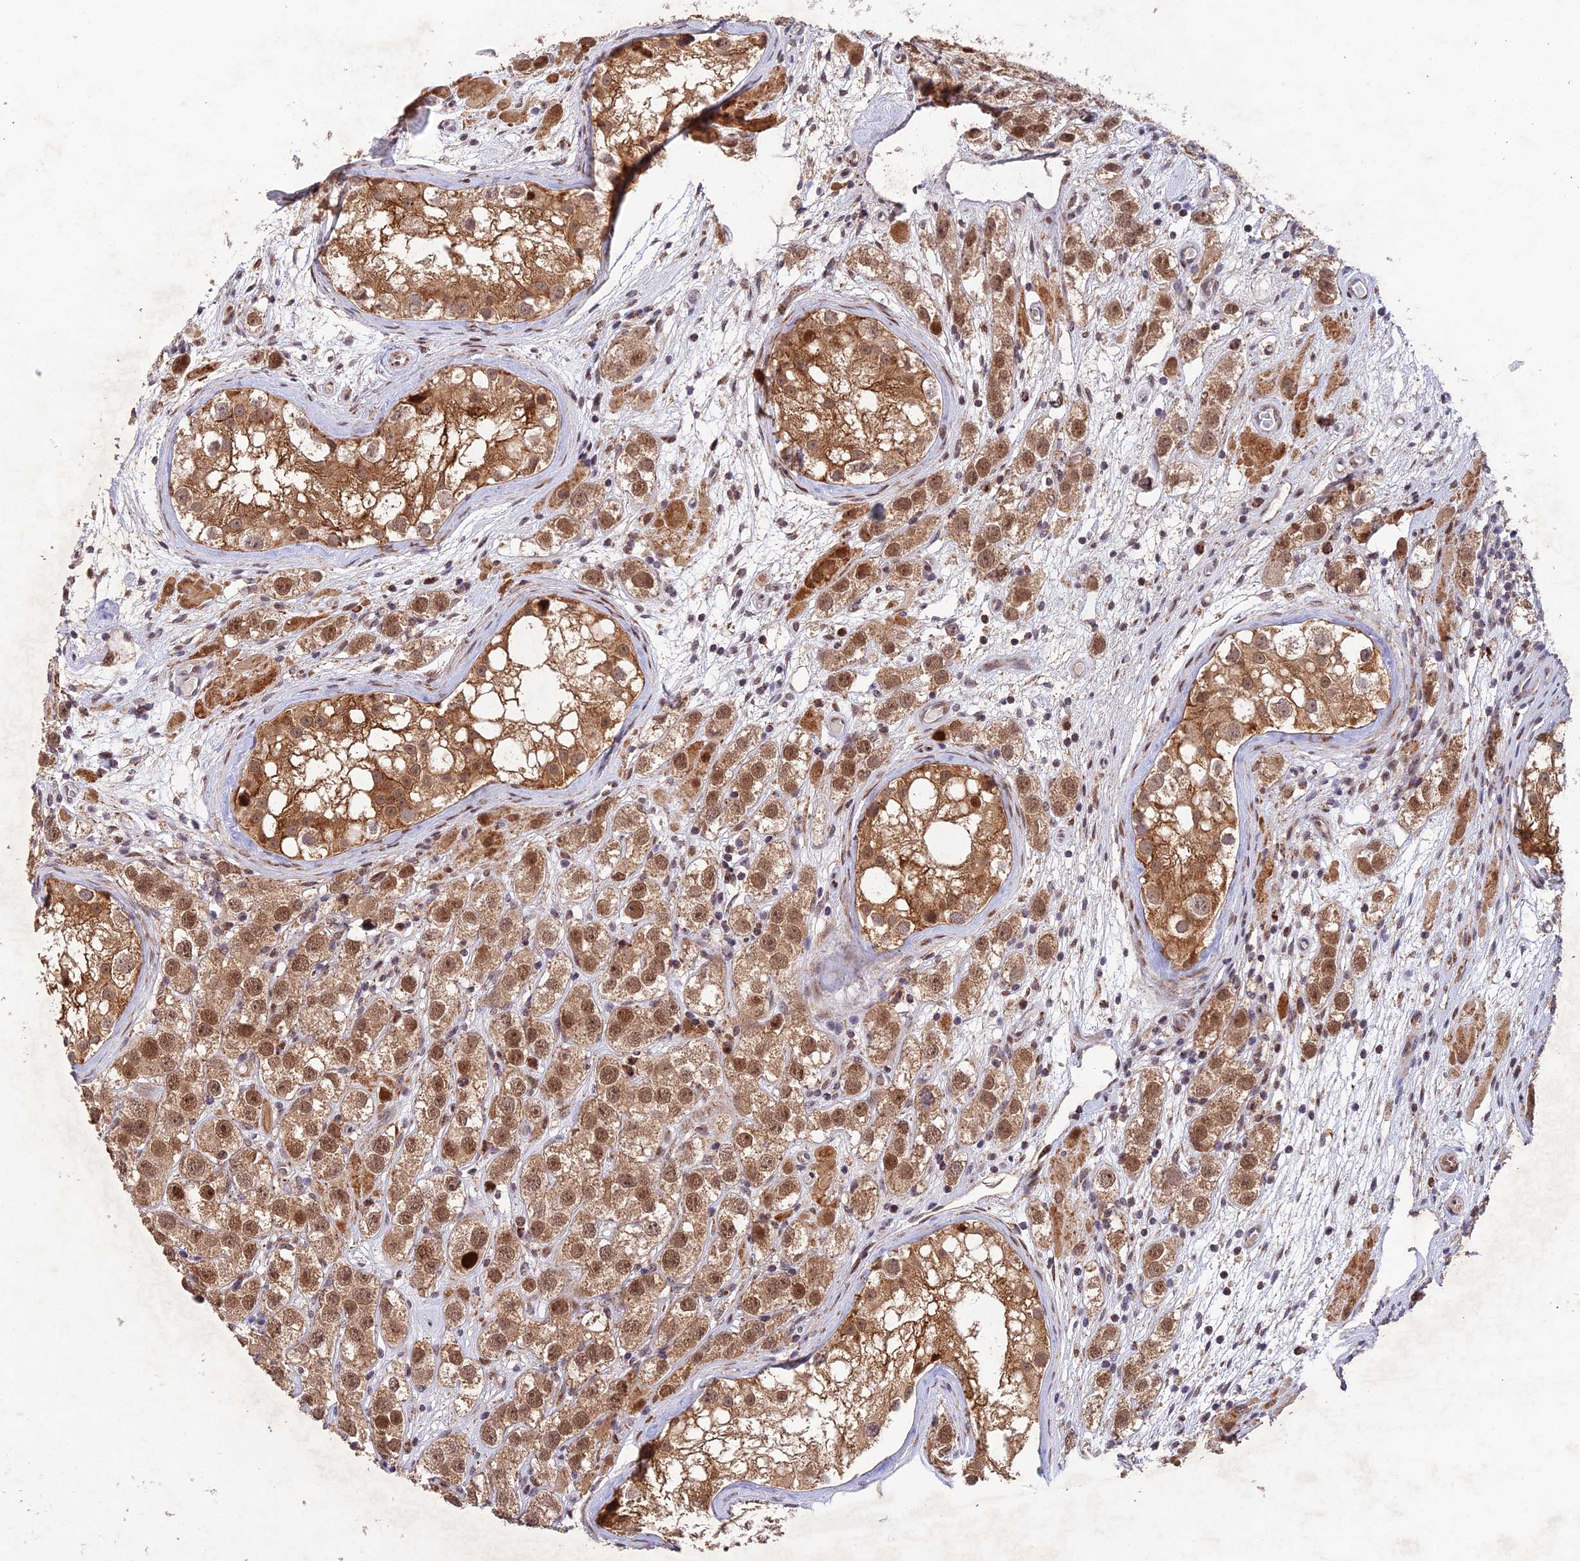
{"staining": {"intensity": "moderate", "quantity": ">75%", "location": "cytoplasmic/membranous,nuclear"}, "tissue": "testis cancer", "cell_type": "Tumor cells", "image_type": "cancer", "snomed": [{"axis": "morphology", "description": "Seminoma, NOS"}, {"axis": "topography", "description": "Testis"}], "caption": "Immunohistochemistry (IHC) histopathology image of human seminoma (testis) stained for a protein (brown), which reveals medium levels of moderate cytoplasmic/membranous and nuclear staining in about >75% of tumor cells.", "gene": "WDR55", "patient": {"sex": "male", "age": 28}}